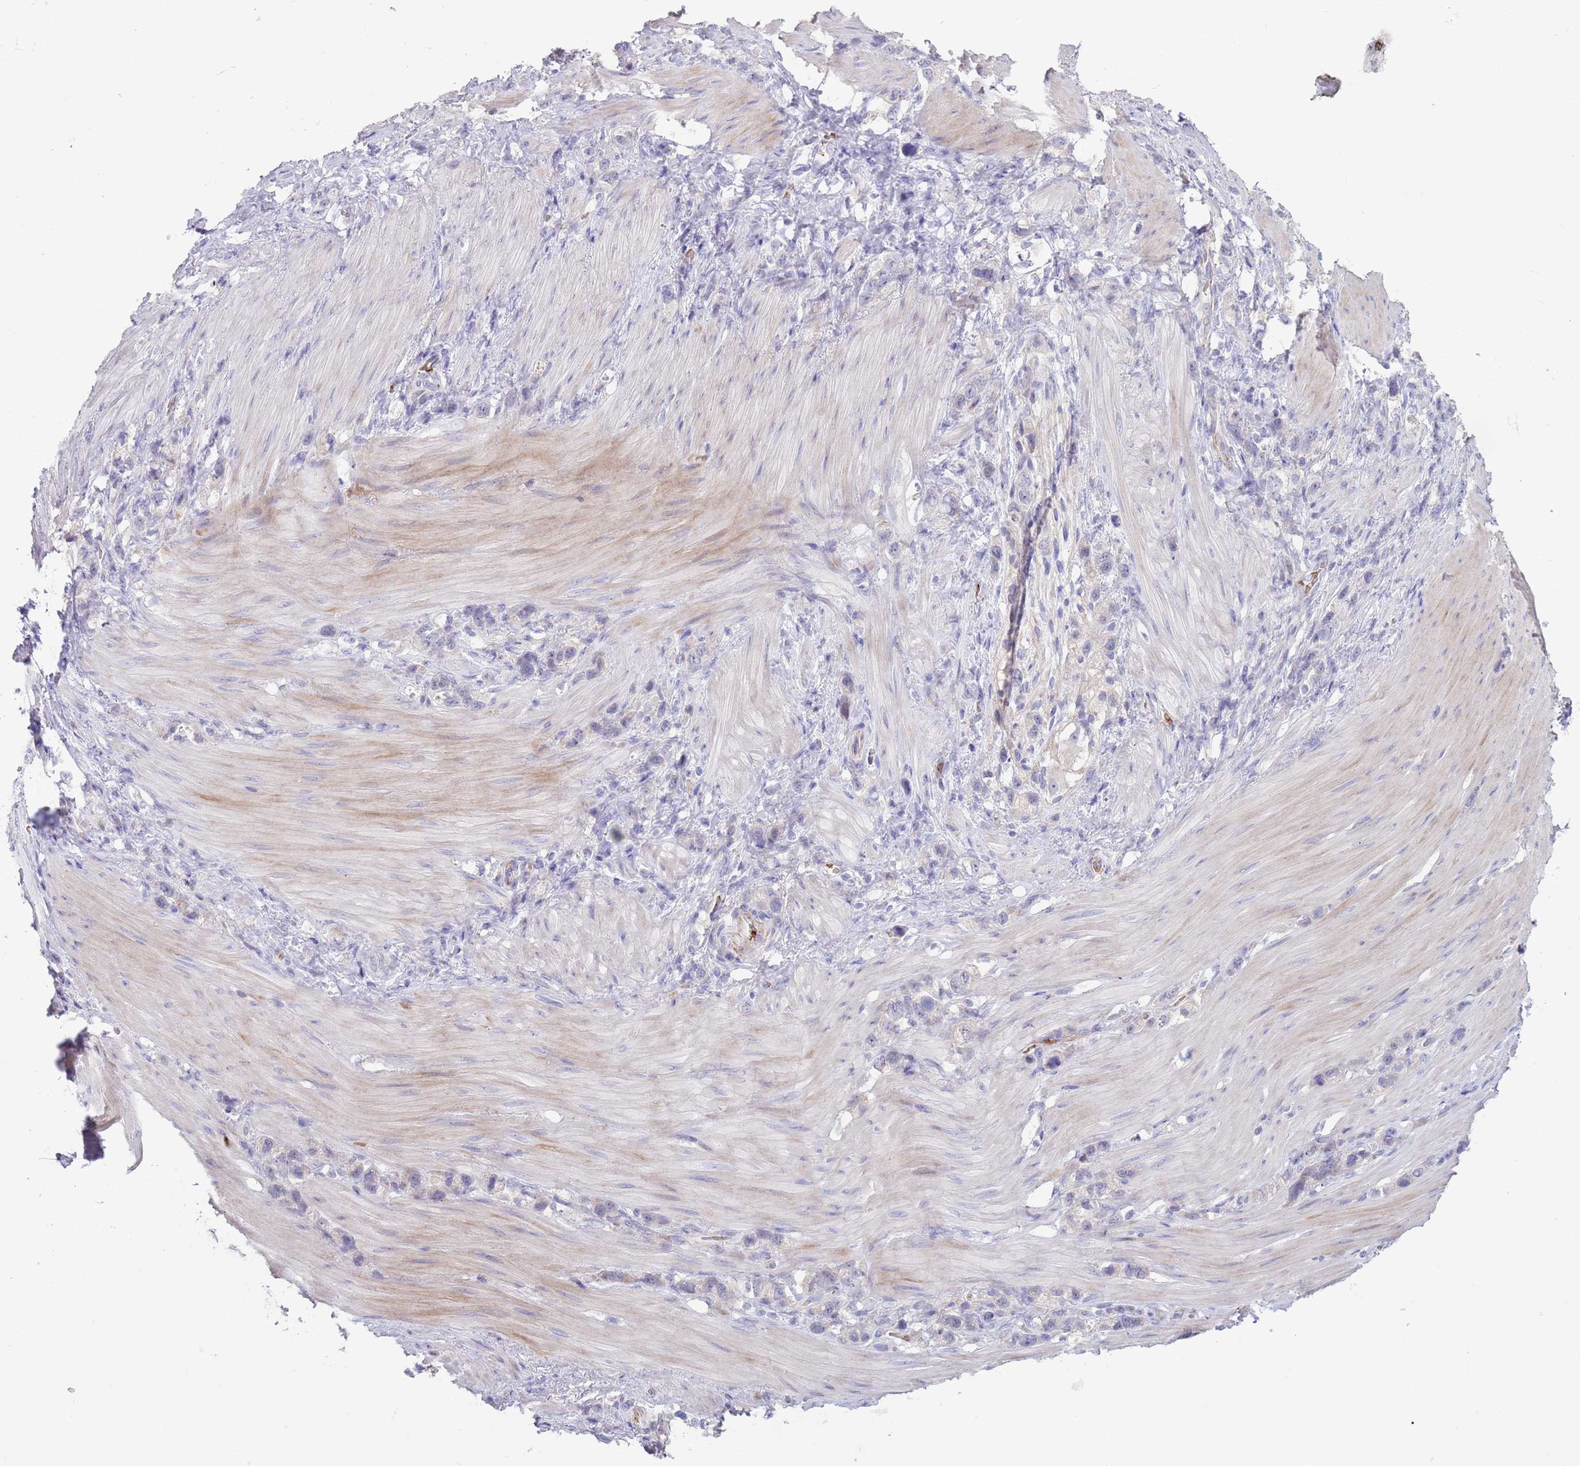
{"staining": {"intensity": "negative", "quantity": "none", "location": "none"}, "tissue": "stomach cancer", "cell_type": "Tumor cells", "image_type": "cancer", "snomed": [{"axis": "morphology", "description": "Adenocarcinoma, NOS"}, {"axis": "topography", "description": "Stomach"}], "caption": "This is an immunohistochemistry photomicrograph of stomach cancer. There is no staining in tumor cells.", "gene": "ZNF14", "patient": {"sex": "female", "age": 65}}